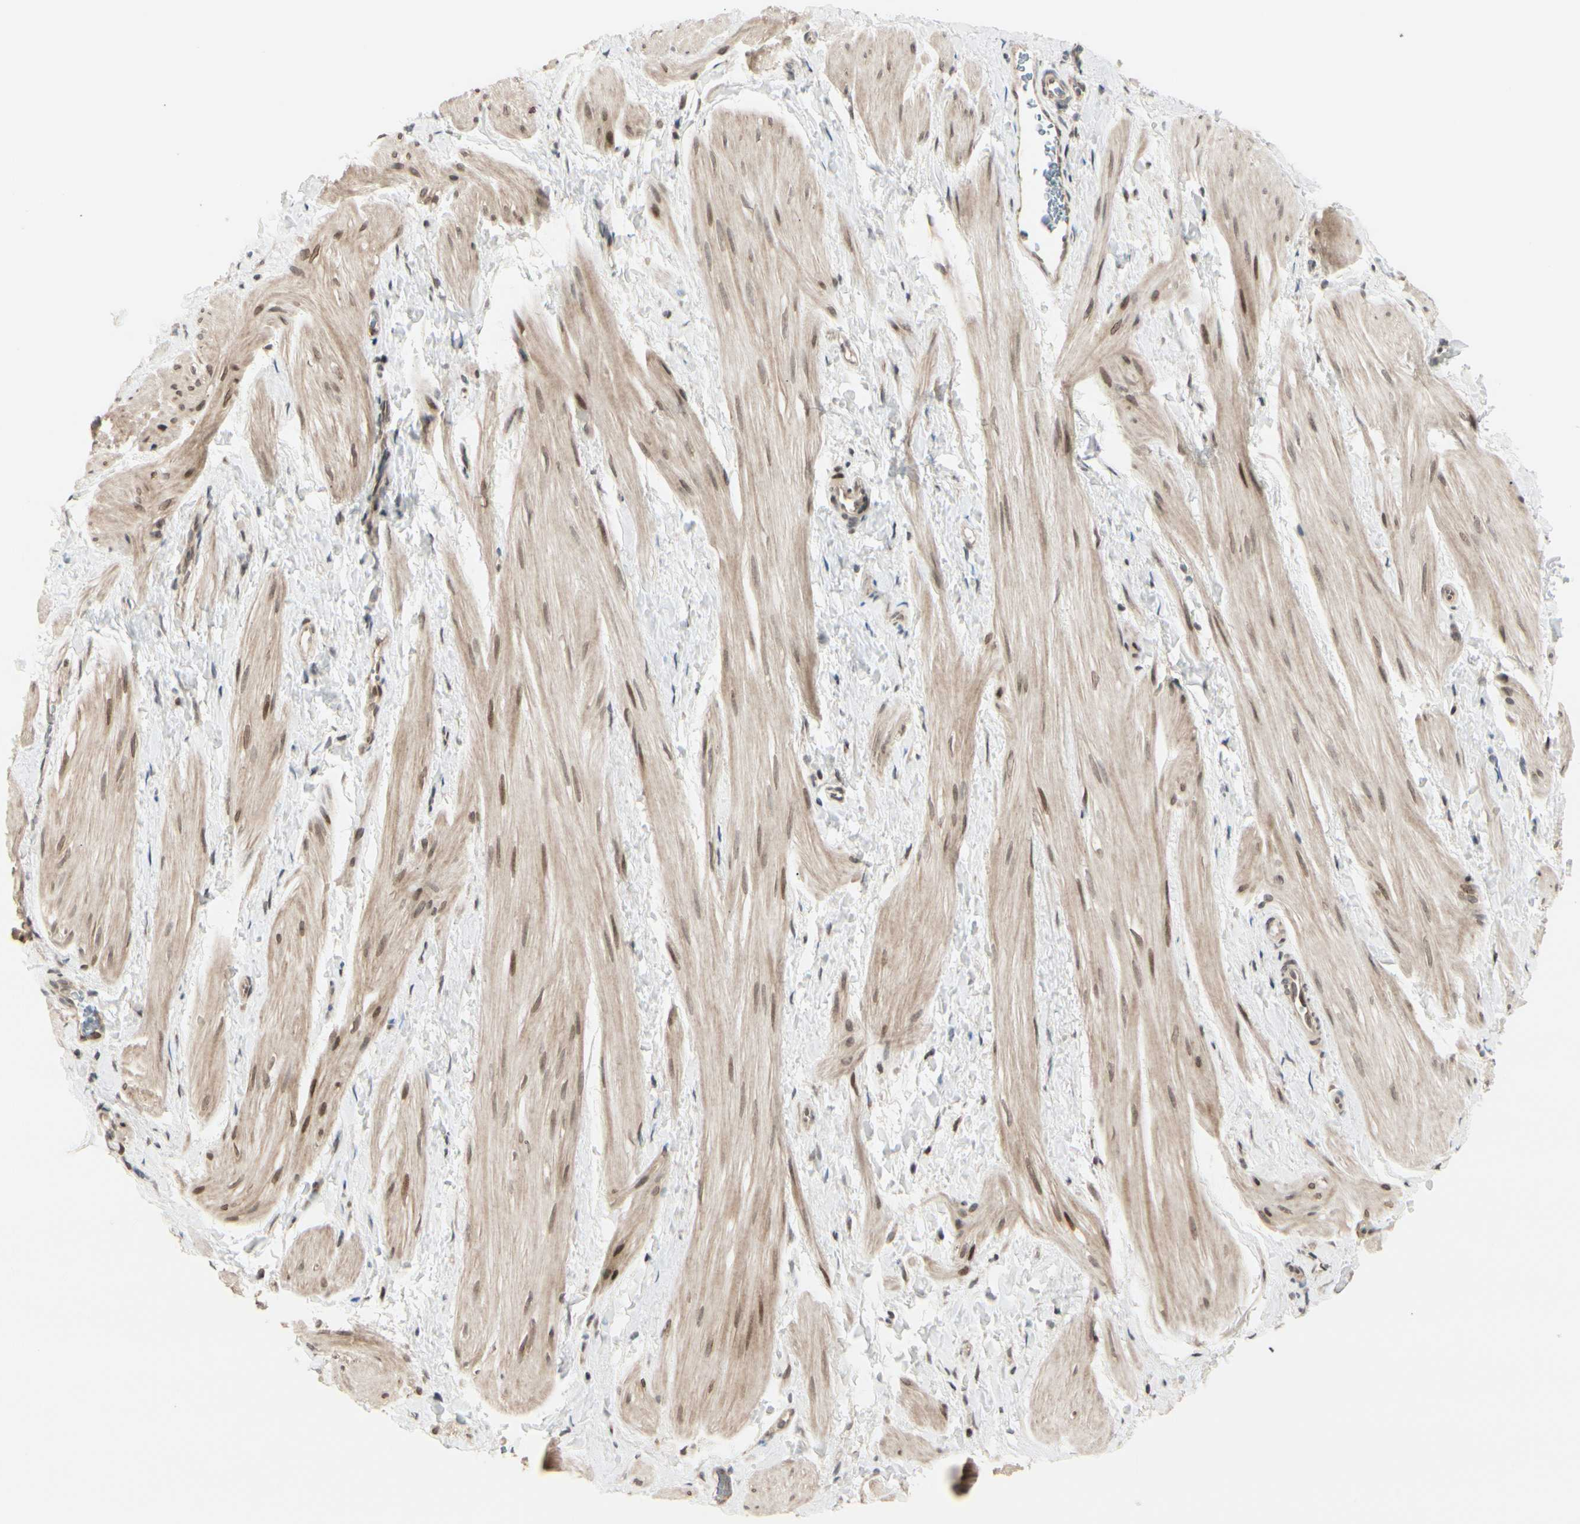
{"staining": {"intensity": "moderate", "quantity": ">75%", "location": "cytoplasmic/membranous,nuclear"}, "tissue": "smooth muscle", "cell_type": "Smooth muscle cells", "image_type": "normal", "snomed": [{"axis": "morphology", "description": "Normal tissue, NOS"}, {"axis": "topography", "description": "Smooth muscle"}], "caption": "Immunohistochemical staining of normal human smooth muscle exhibits >75% levels of moderate cytoplasmic/membranous,nuclear protein staining in about >75% of smooth muscle cells.", "gene": "BRMS1", "patient": {"sex": "male", "age": 16}}